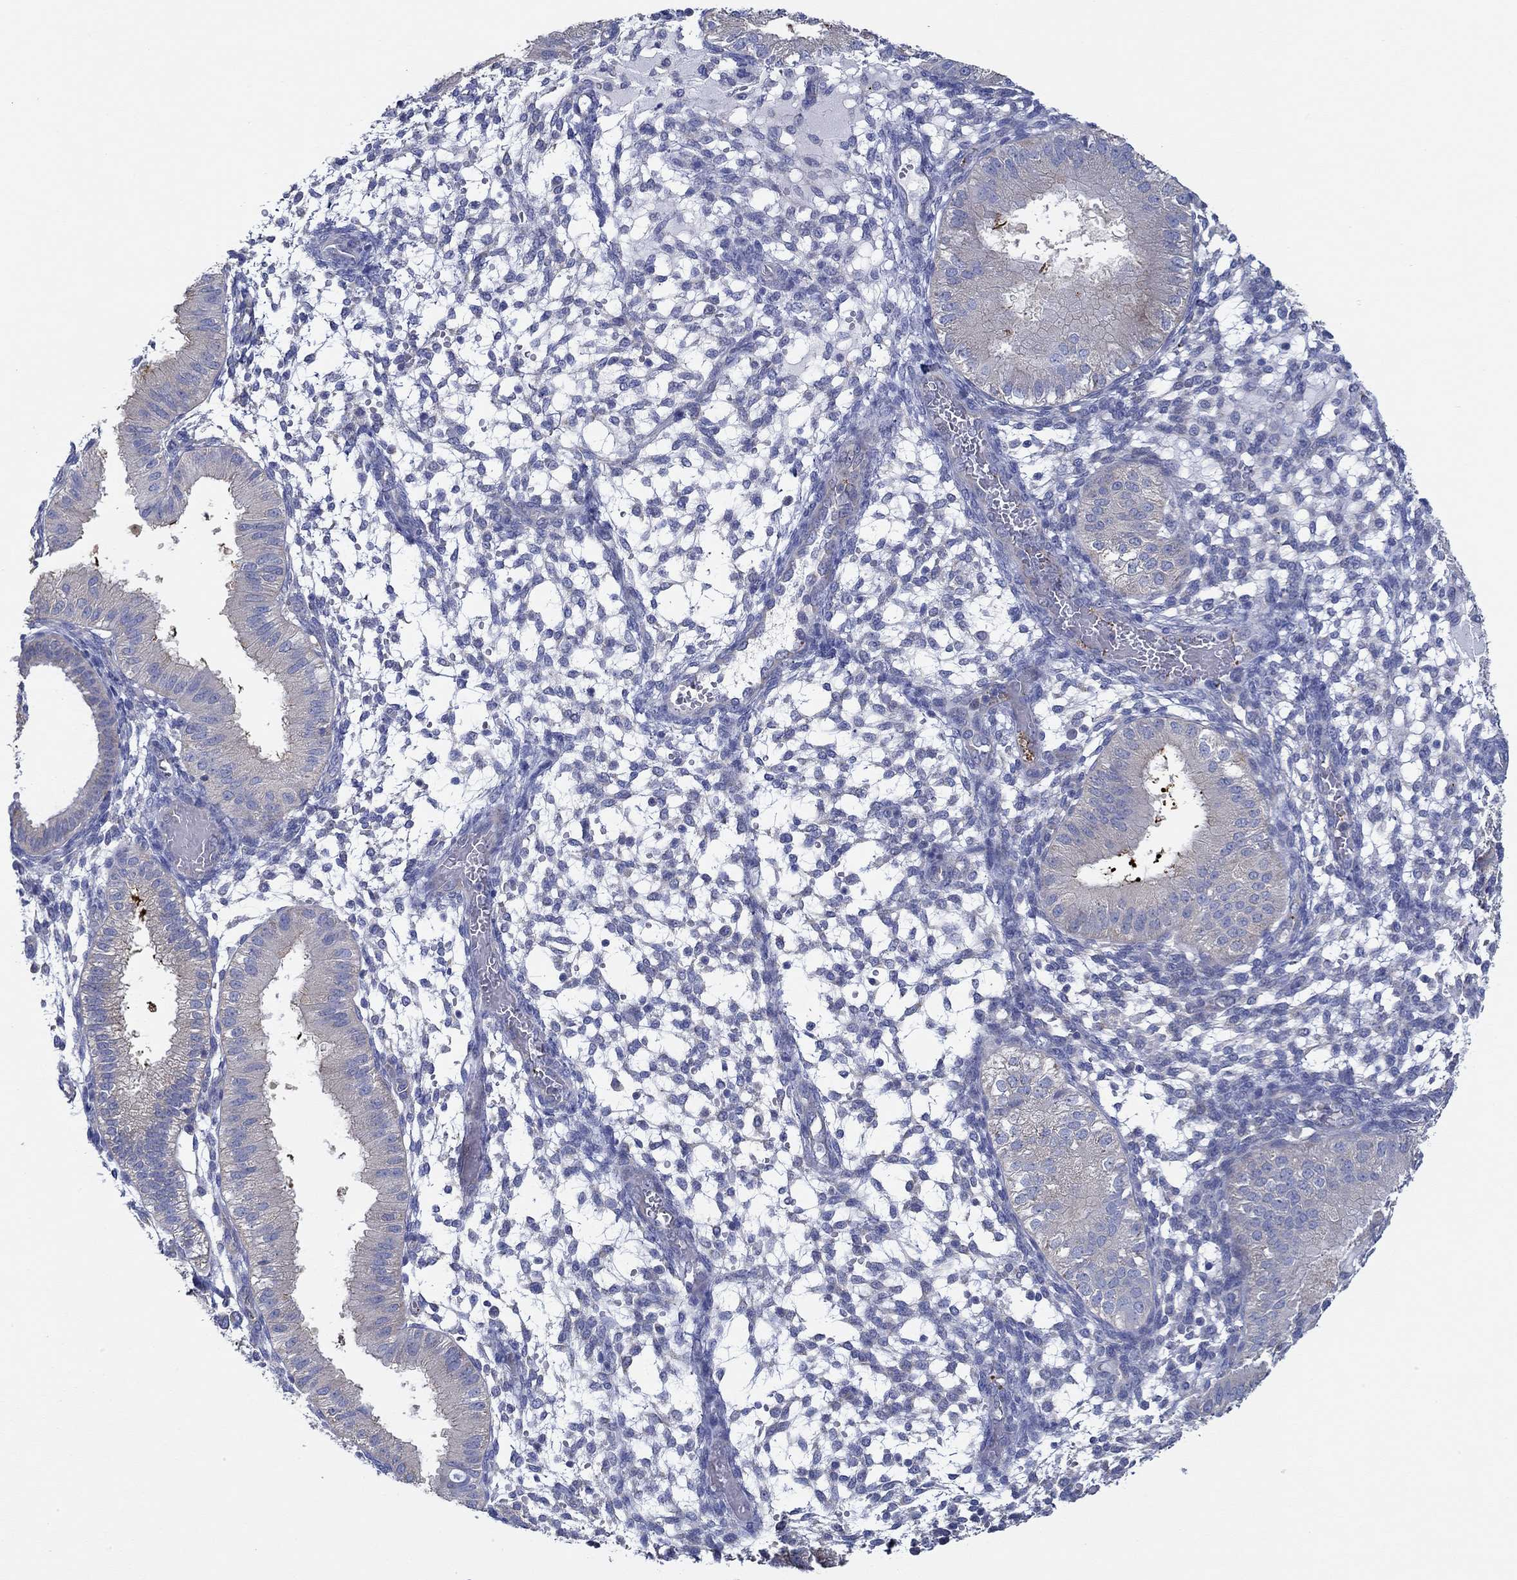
{"staining": {"intensity": "negative", "quantity": "none", "location": "none"}, "tissue": "endometrium", "cell_type": "Cells in endometrial stroma", "image_type": "normal", "snomed": [{"axis": "morphology", "description": "Normal tissue, NOS"}, {"axis": "topography", "description": "Endometrium"}], "caption": "Immunohistochemical staining of unremarkable human endometrium demonstrates no significant positivity in cells in endometrial stroma. (DAB immunohistochemistry (IHC) visualized using brightfield microscopy, high magnification).", "gene": "SLC27A3", "patient": {"sex": "female", "age": 43}}